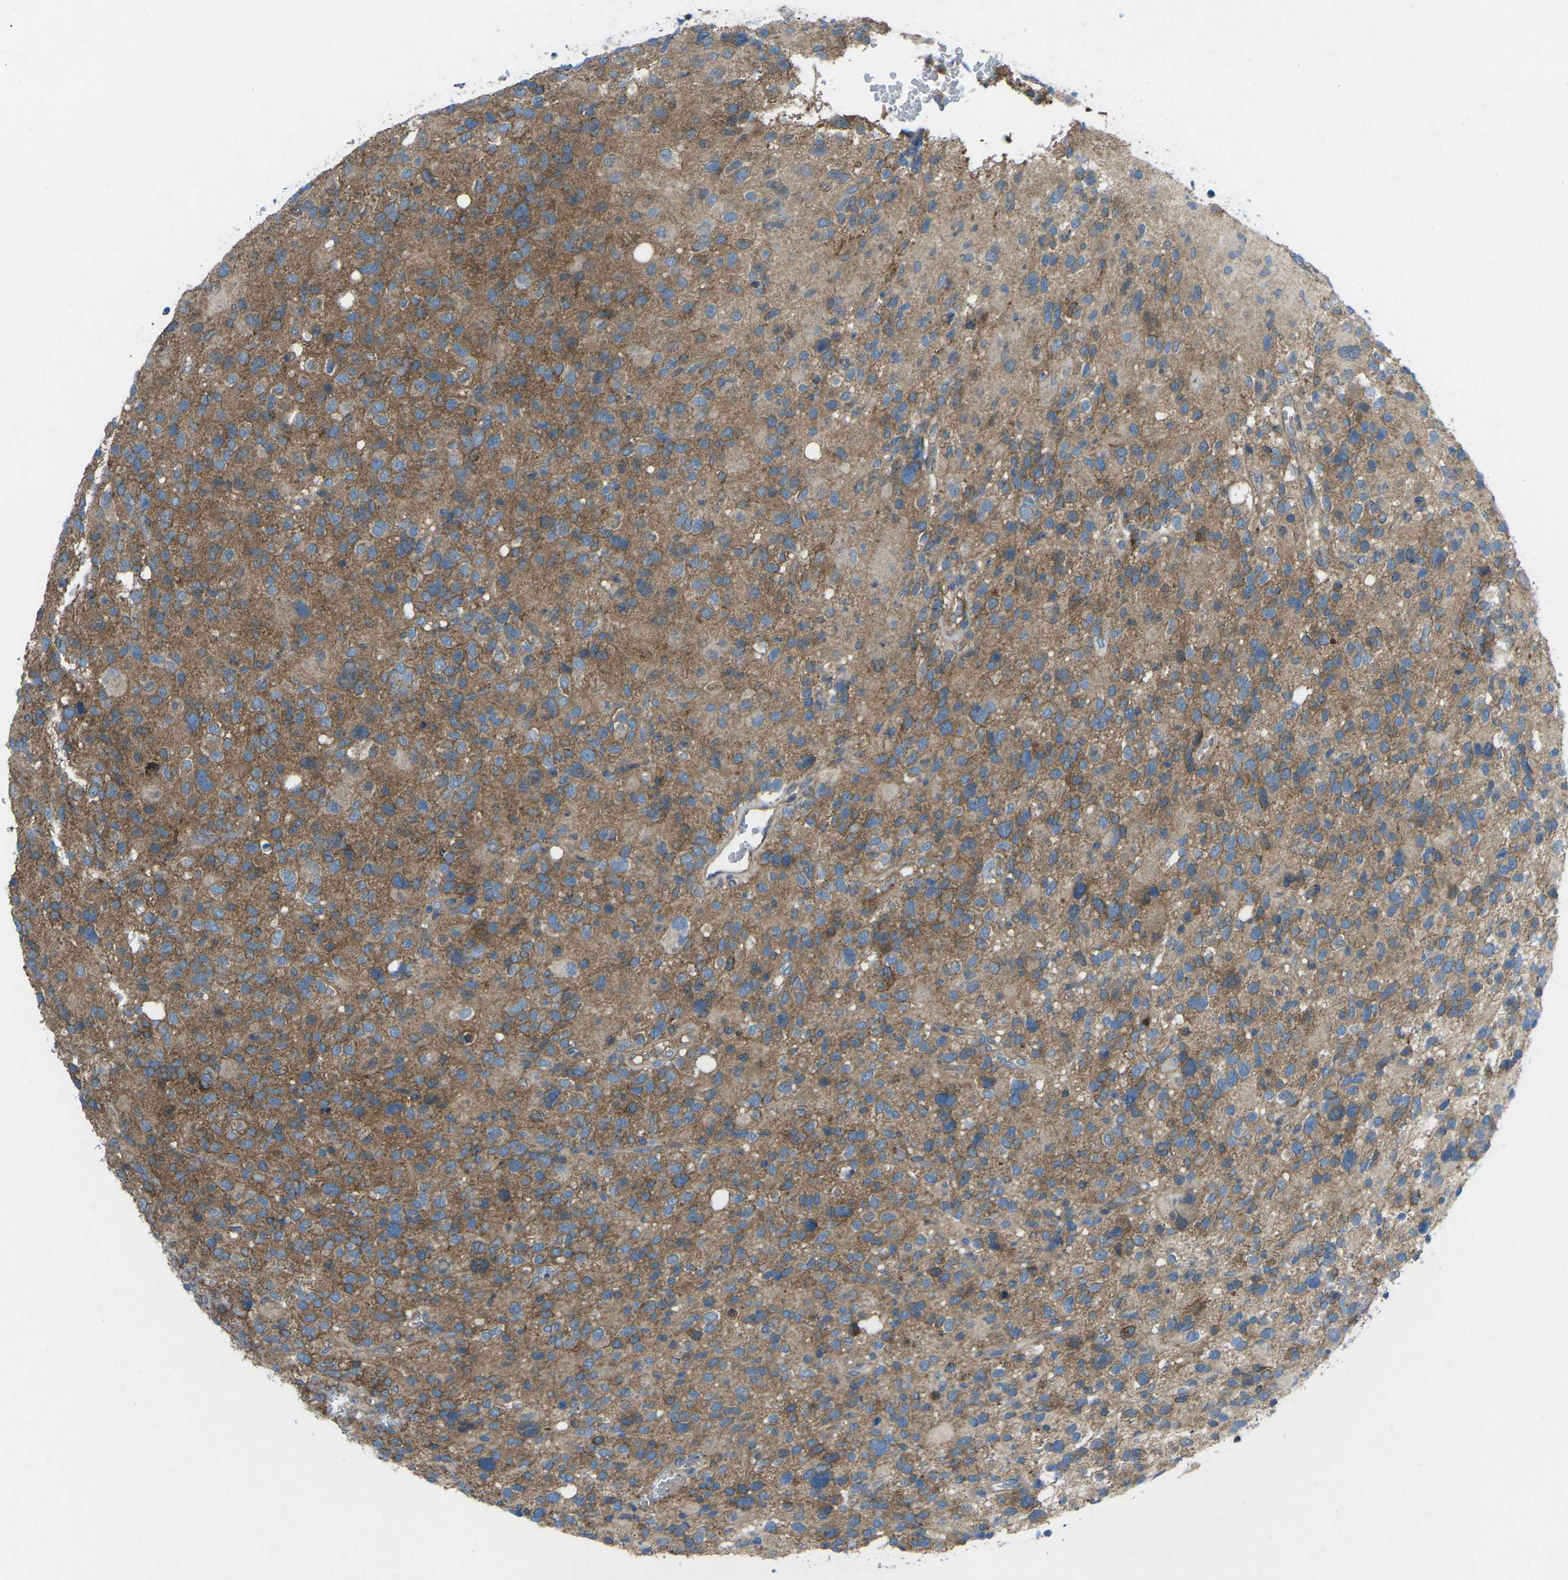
{"staining": {"intensity": "moderate", "quantity": ">75%", "location": "cytoplasmic/membranous"}, "tissue": "glioma", "cell_type": "Tumor cells", "image_type": "cancer", "snomed": [{"axis": "morphology", "description": "Glioma, malignant, High grade"}, {"axis": "topography", "description": "Brain"}], "caption": "Malignant high-grade glioma tissue demonstrates moderate cytoplasmic/membranous expression in about >75% of tumor cells, visualized by immunohistochemistry. (Brightfield microscopy of DAB IHC at high magnification).", "gene": "STK11", "patient": {"sex": "male", "age": 48}}